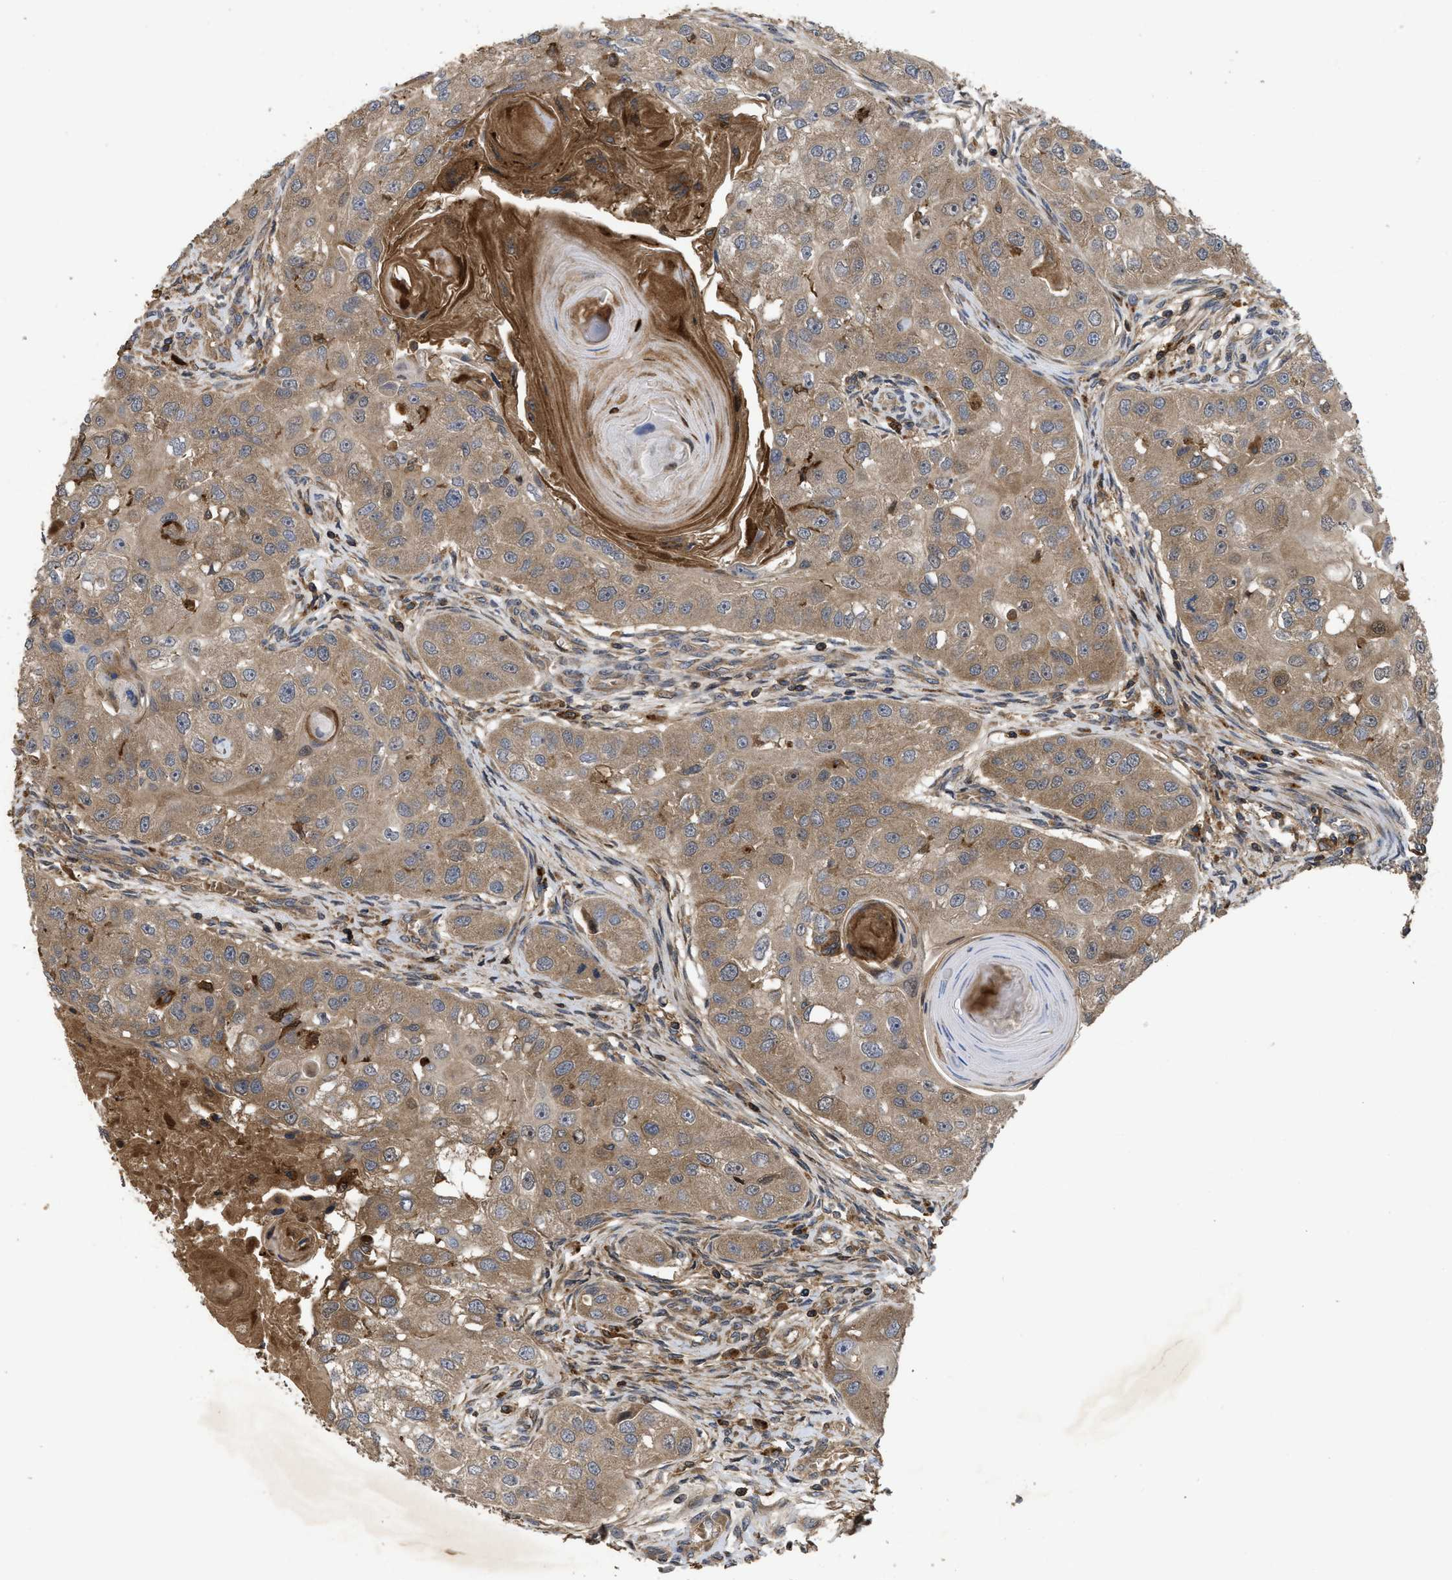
{"staining": {"intensity": "moderate", "quantity": ">75%", "location": "cytoplasmic/membranous"}, "tissue": "head and neck cancer", "cell_type": "Tumor cells", "image_type": "cancer", "snomed": [{"axis": "morphology", "description": "Normal tissue, NOS"}, {"axis": "morphology", "description": "Squamous cell carcinoma, NOS"}, {"axis": "topography", "description": "Skeletal muscle"}, {"axis": "topography", "description": "Head-Neck"}], "caption": "This micrograph shows immunohistochemistry (IHC) staining of head and neck squamous cell carcinoma, with medium moderate cytoplasmic/membranous positivity in approximately >75% of tumor cells.", "gene": "CBR3", "patient": {"sex": "male", "age": 51}}